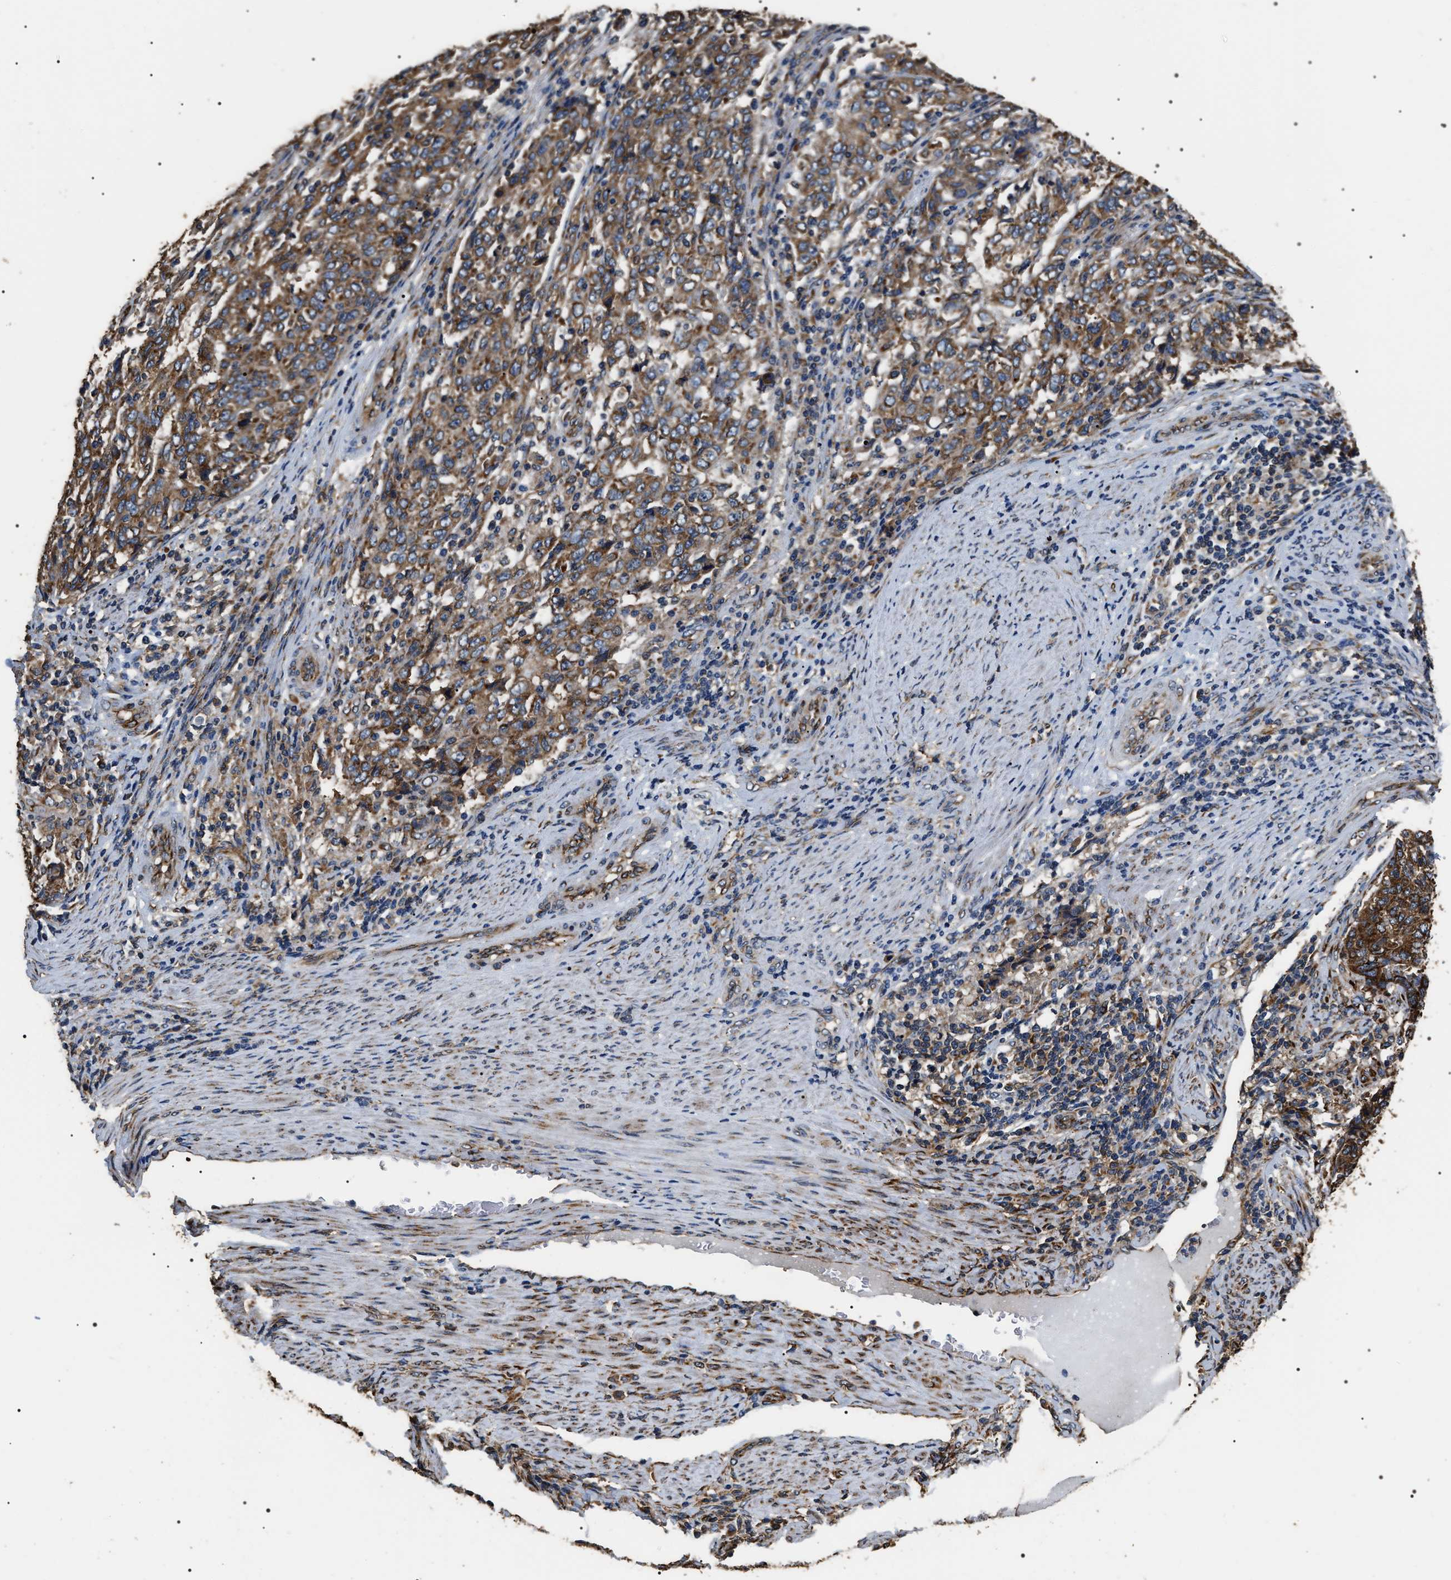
{"staining": {"intensity": "moderate", "quantity": ">75%", "location": "cytoplasmic/membranous"}, "tissue": "endometrial cancer", "cell_type": "Tumor cells", "image_type": "cancer", "snomed": [{"axis": "morphology", "description": "Adenocarcinoma, NOS"}, {"axis": "topography", "description": "Endometrium"}], "caption": "Tumor cells reveal medium levels of moderate cytoplasmic/membranous positivity in approximately >75% of cells in human endometrial cancer.", "gene": "KTN1", "patient": {"sex": "female", "age": 80}}